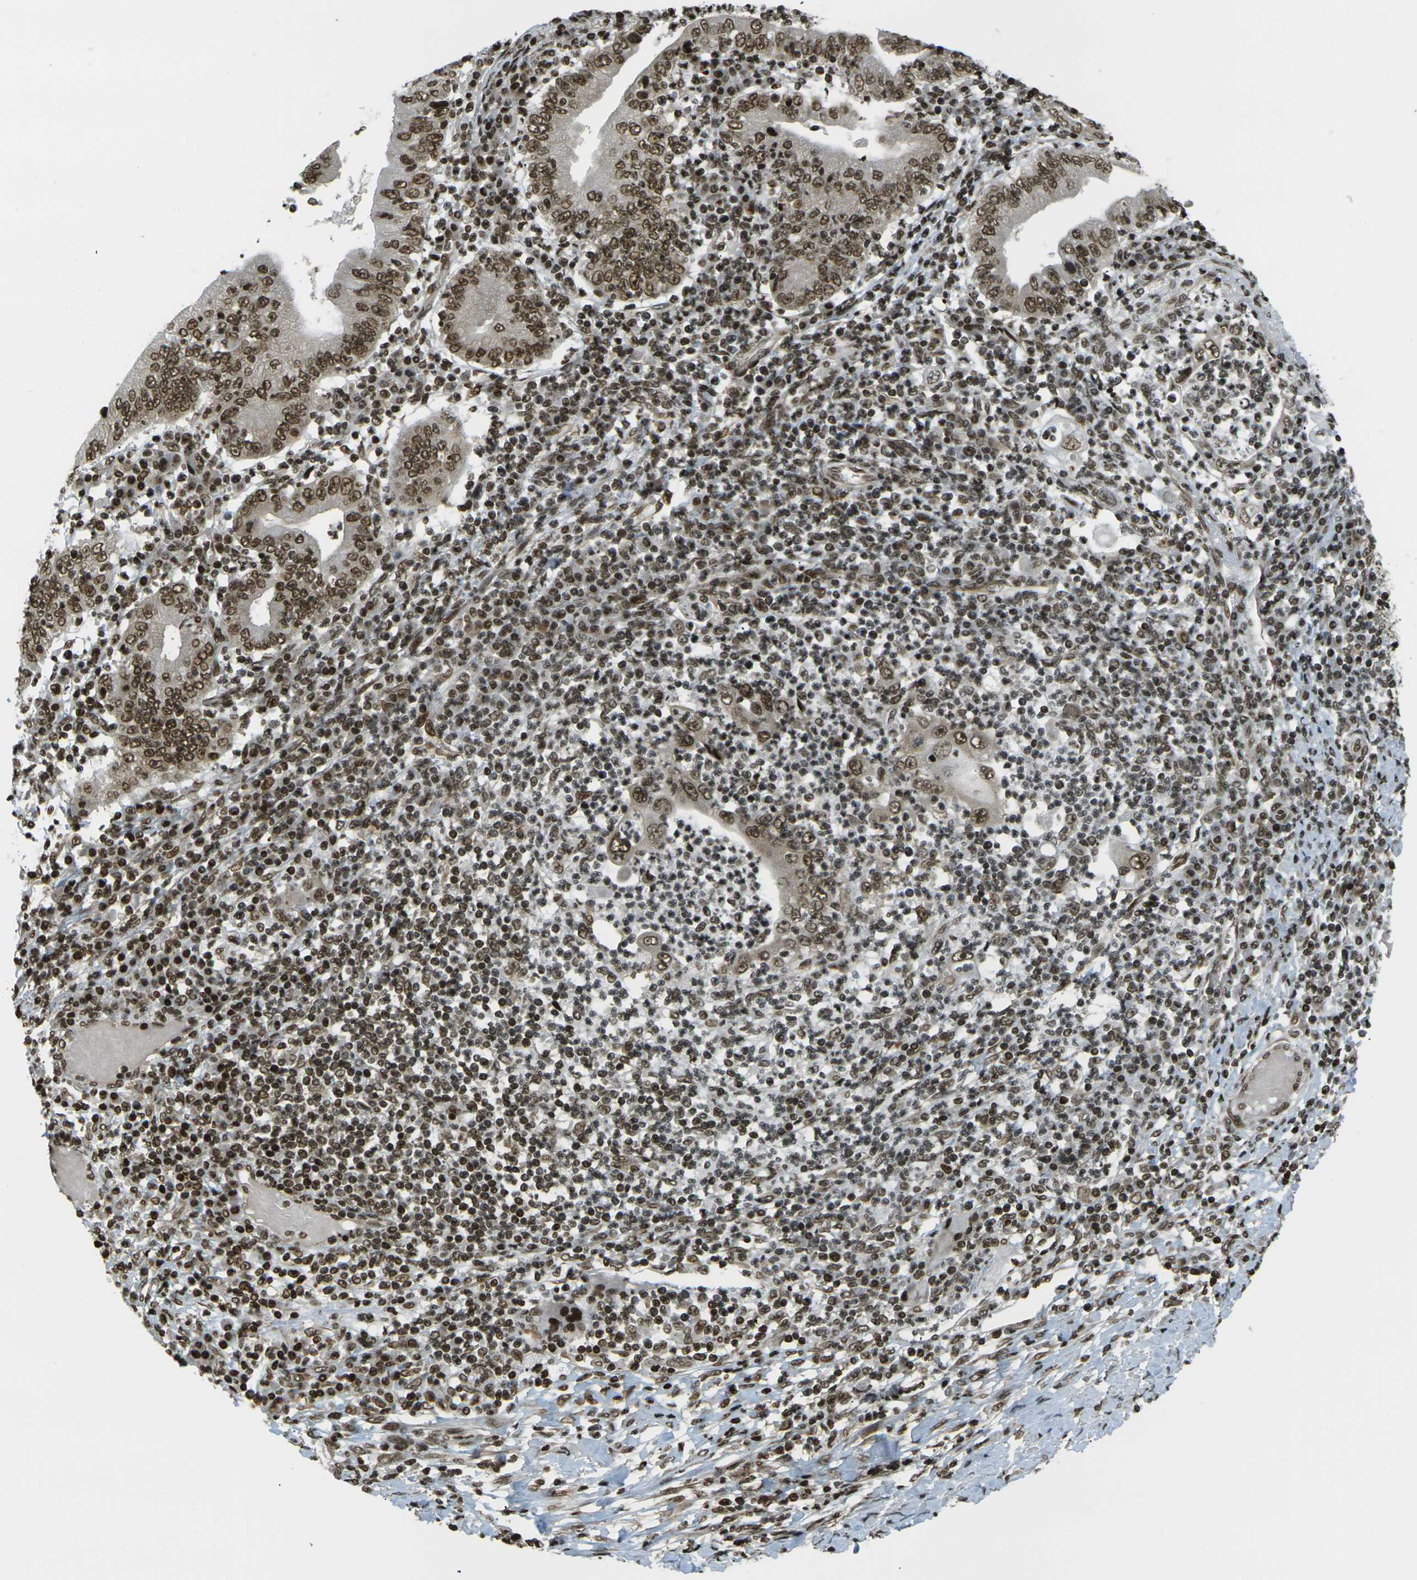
{"staining": {"intensity": "moderate", "quantity": ">75%", "location": "nuclear"}, "tissue": "stomach cancer", "cell_type": "Tumor cells", "image_type": "cancer", "snomed": [{"axis": "morphology", "description": "Normal tissue, NOS"}, {"axis": "morphology", "description": "Adenocarcinoma, NOS"}, {"axis": "topography", "description": "Esophagus"}, {"axis": "topography", "description": "Stomach, upper"}, {"axis": "topography", "description": "Peripheral nerve tissue"}], "caption": "Protein expression by immunohistochemistry displays moderate nuclear staining in about >75% of tumor cells in stomach adenocarcinoma.", "gene": "RUVBL2", "patient": {"sex": "male", "age": 62}}